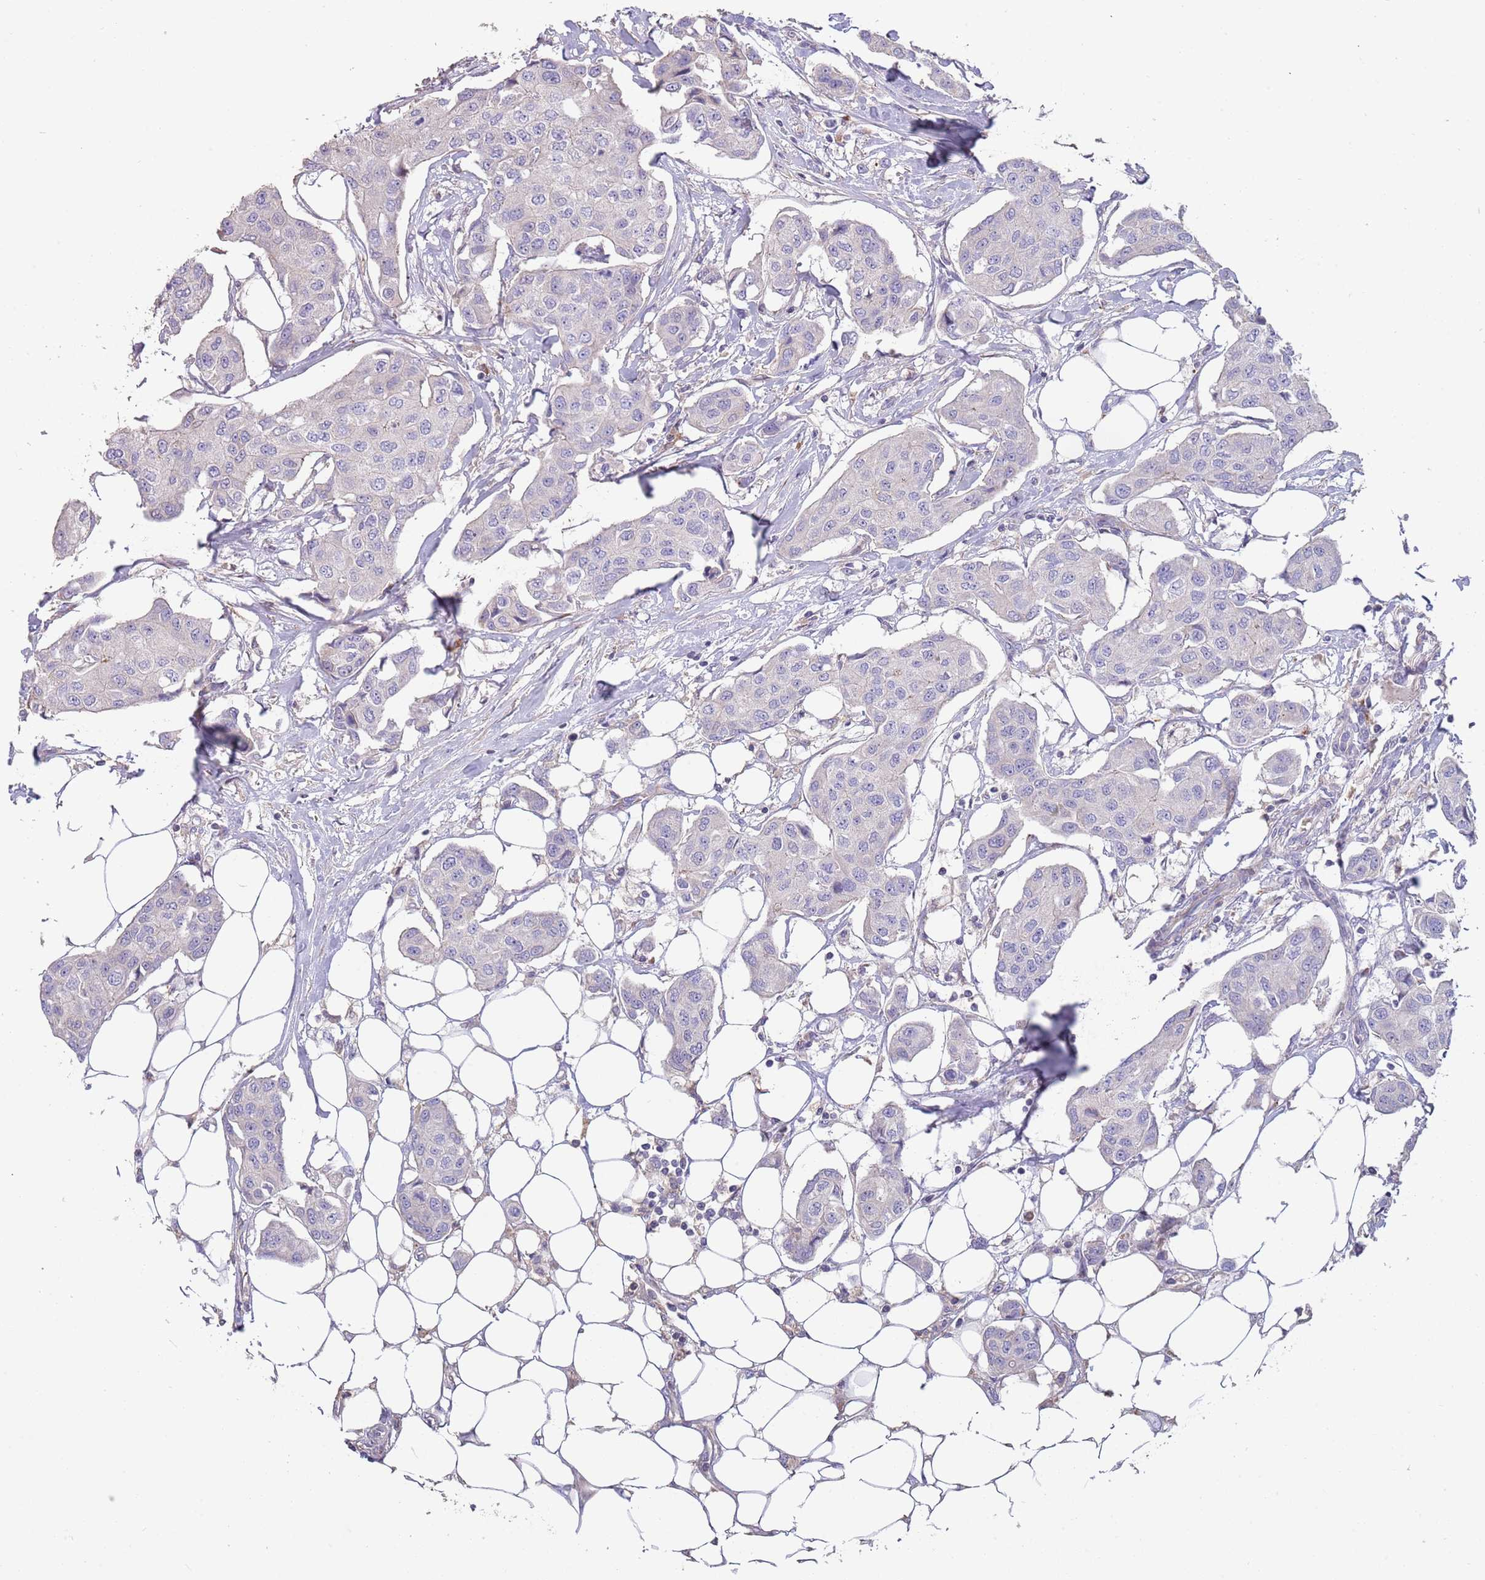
{"staining": {"intensity": "negative", "quantity": "none", "location": "none"}, "tissue": "breast cancer", "cell_type": "Tumor cells", "image_type": "cancer", "snomed": [{"axis": "morphology", "description": "Duct carcinoma"}, {"axis": "topography", "description": "Breast"}, {"axis": "topography", "description": "Lymph node"}], "caption": "DAB immunohistochemical staining of human breast intraductal carcinoma displays no significant positivity in tumor cells.", "gene": "SUSD1", "patient": {"sex": "female", "age": 80}}